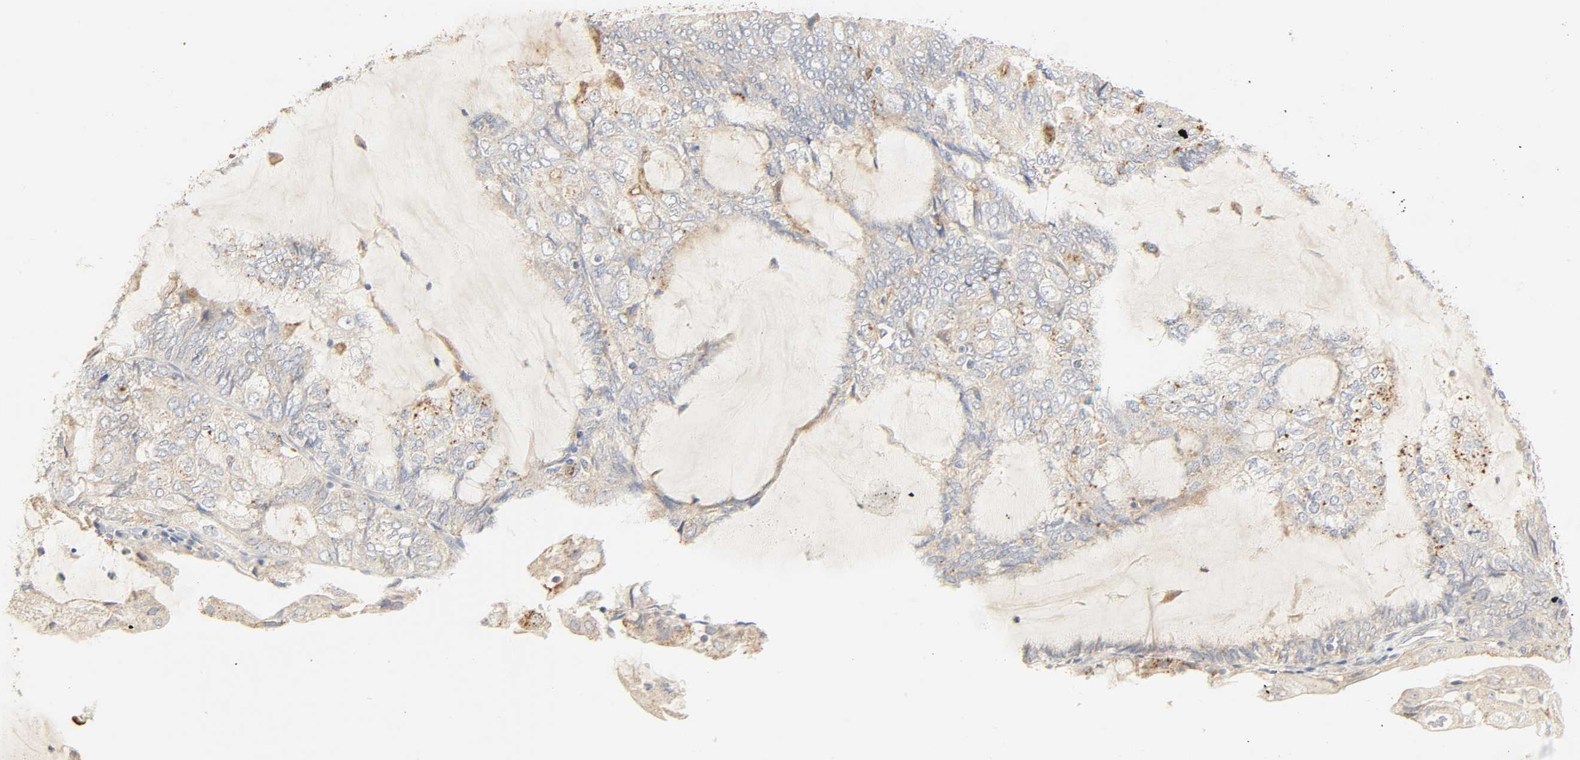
{"staining": {"intensity": "moderate", "quantity": "<25%", "location": "cytoplasmic/membranous"}, "tissue": "endometrial cancer", "cell_type": "Tumor cells", "image_type": "cancer", "snomed": [{"axis": "morphology", "description": "Adenocarcinoma, NOS"}, {"axis": "topography", "description": "Endometrium"}], "caption": "Human endometrial cancer stained with a protein marker demonstrates moderate staining in tumor cells.", "gene": "CAMK2A", "patient": {"sex": "female", "age": 81}}